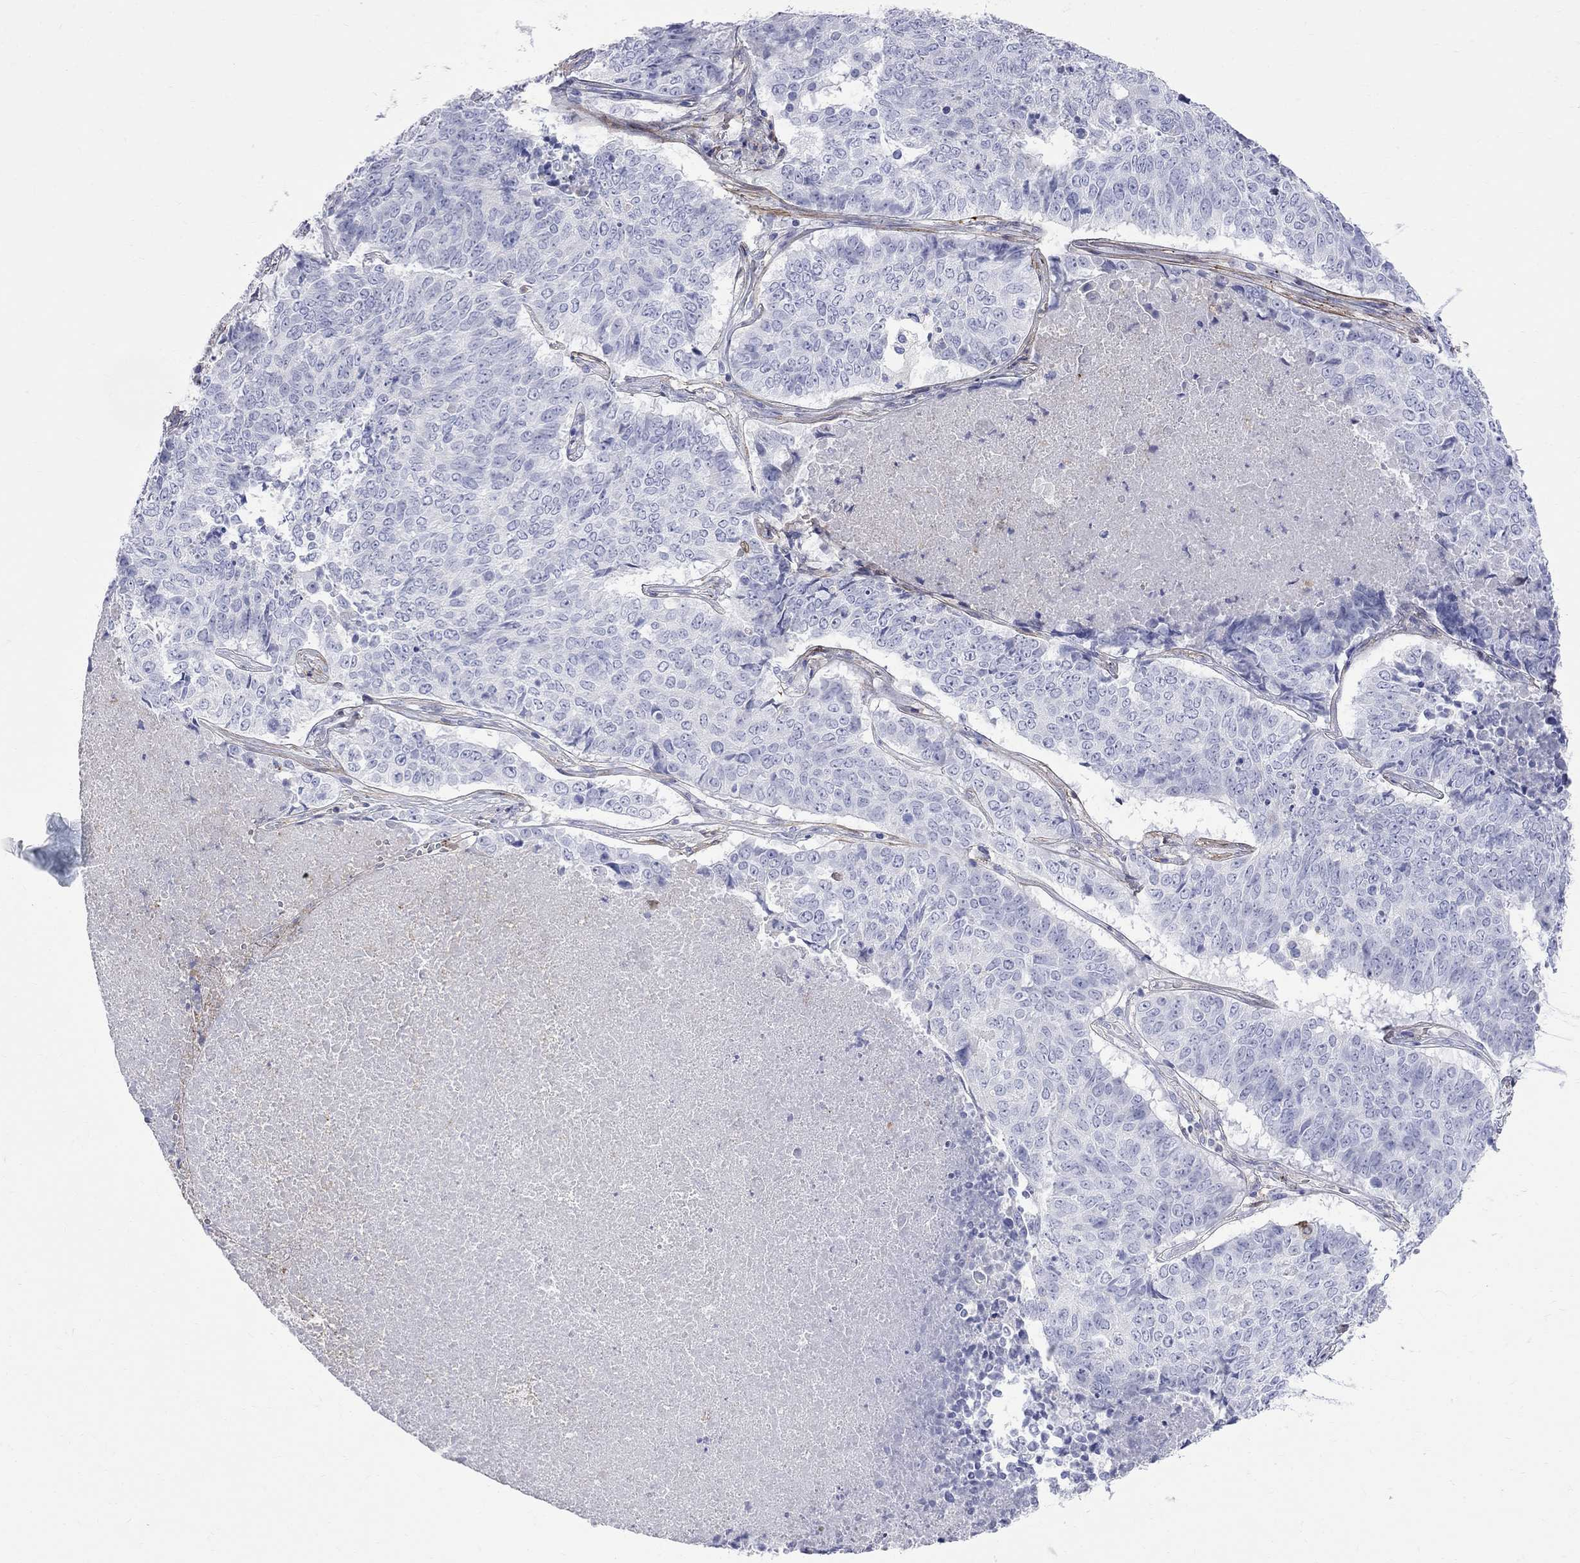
{"staining": {"intensity": "negative", "quantity": "none", "location": "none"}, "tissue": "lung cancer", "cell_type": "Tumor cells", "image_type": "cancer", "snomed": [{"axis": "morphology", "description": "Squamous cell carcinoma, NOS"}, {"axis": "topography", "description": "Lung"}], "caption": "There is no significant positivity in tumor cells of lung squamous cell carcinoma.", "gene": "S100A3", "patient": {"sex": "male", "age": 64}}